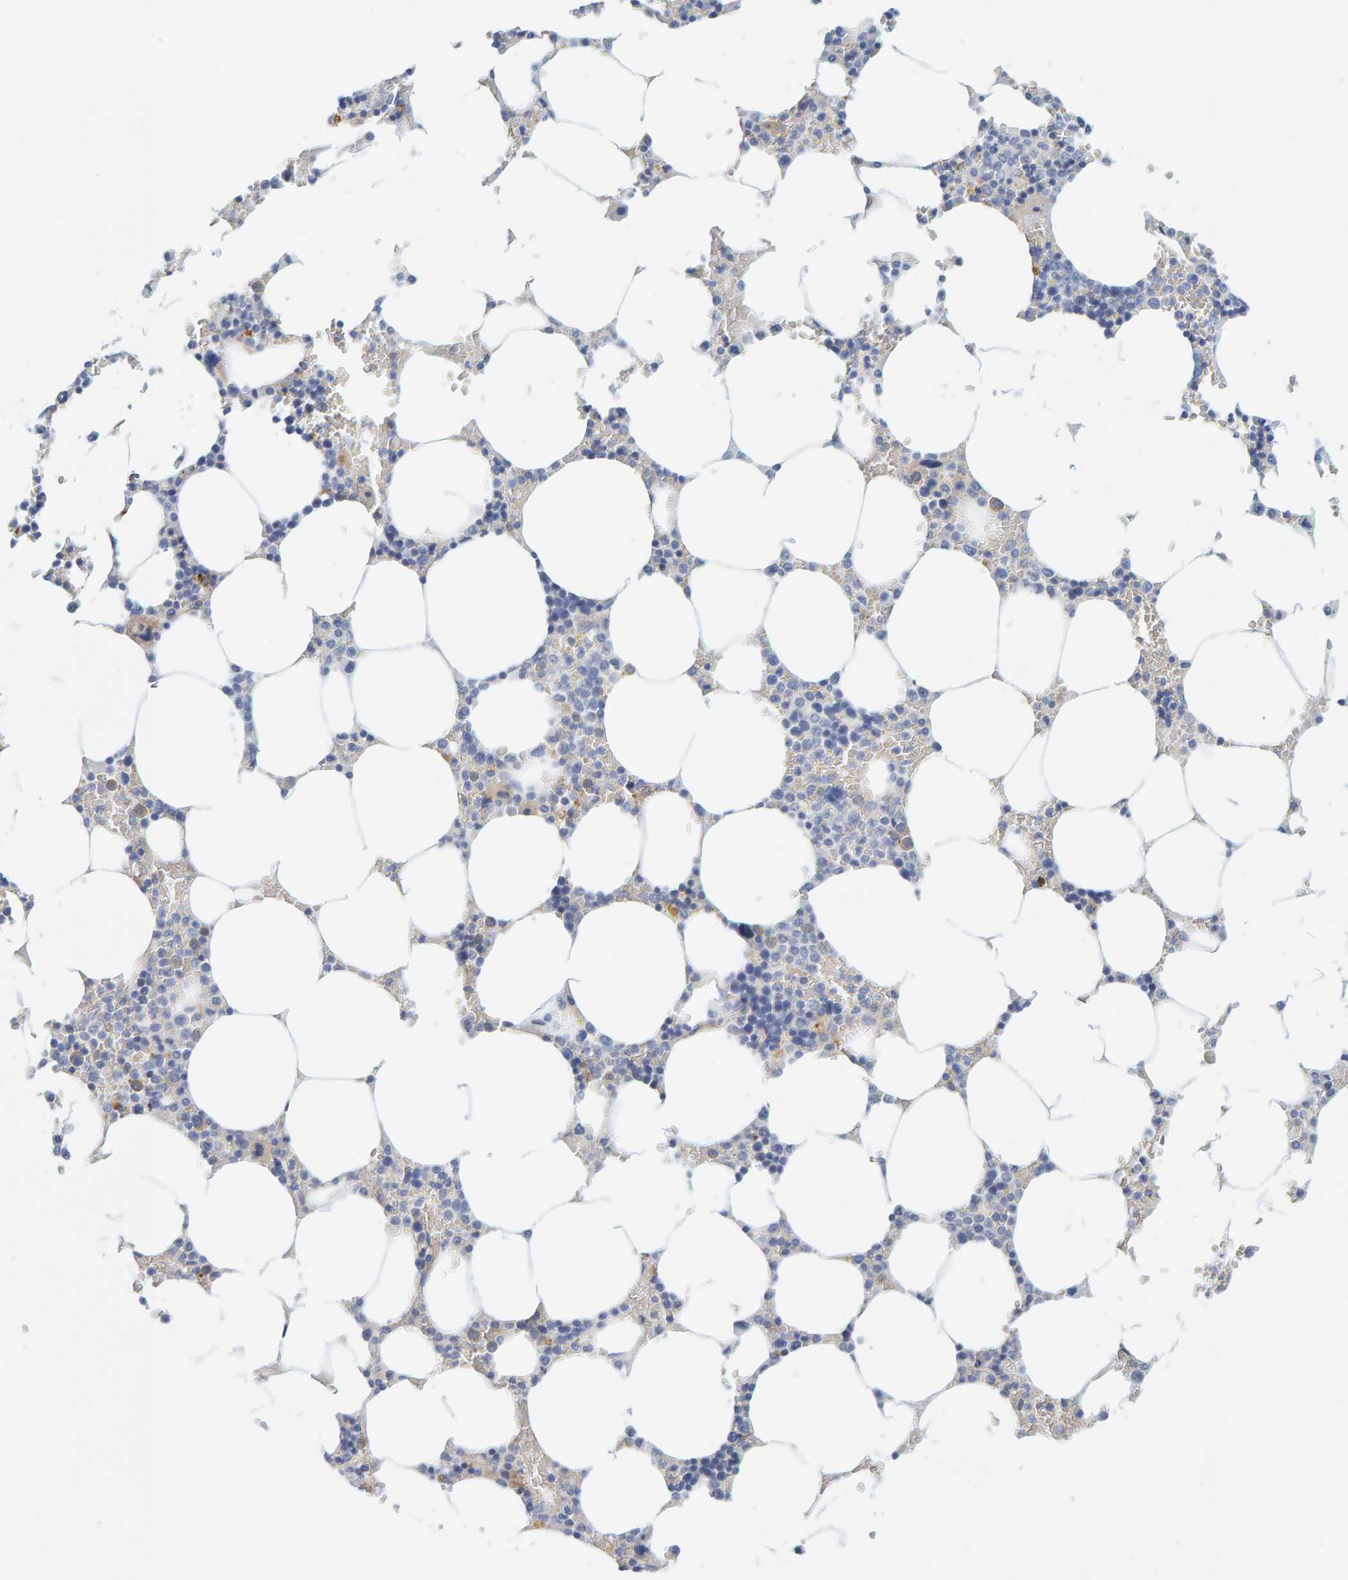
{"staining": {"intensity": "weak", "quantity": "<25%", "location": "cytoplasmic/membranous"}, "tissue": "bone marrow", "cell_type": "Hematopoietic cells", "image_type": "normal", "snomed": [{"axis": "morphology", "description": "Normal tissue, NOS"}, {"axis": "topography", "description": "Bone marrow"}], "caption": "A micrograph of bone marrow stained for a protein shows no brown staining in hematopoietic cells. Nuclei are stained in blue.", "gene": "MOG", "patient": {"sex": "male", "age": 70}}